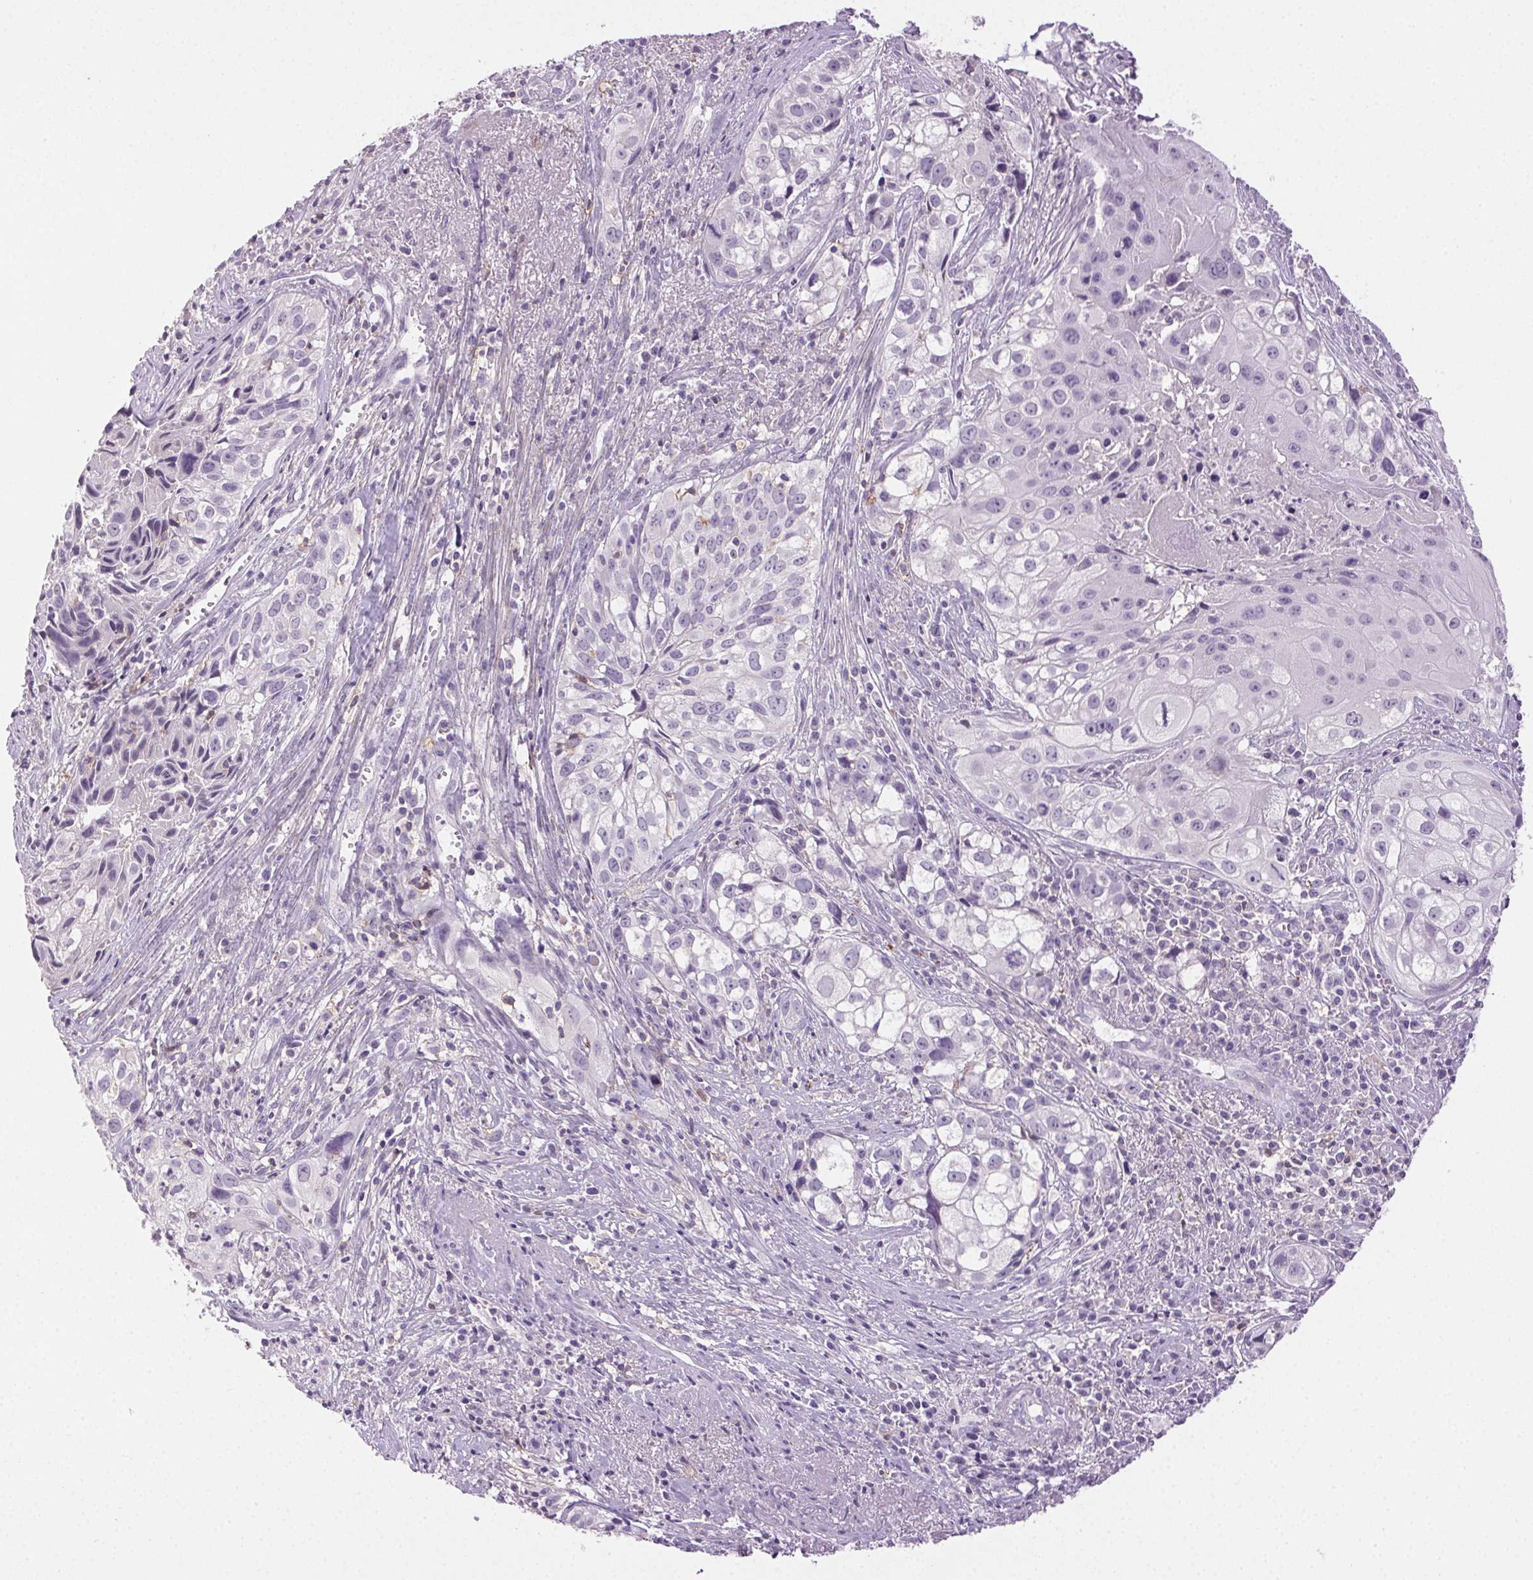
{"staining": {"intensity": "negative", "quantity": "none", "location": "none"}, "tissue": "cervical cancer", "cell_type": "Tumor cells", "image_type": "cancer", "snomed": [{"axis": "morphology", "description": "Squamous cell carcinoma, NOS"}, {"axis": "topography", "description": "Cervix"}], "caption": "Protein analysis of squamous cell carcinoma (cervical) displays no significant expression in tumor cells.", "gene": "AKAP5", "patient": {"sex": "female", "age": 53}}